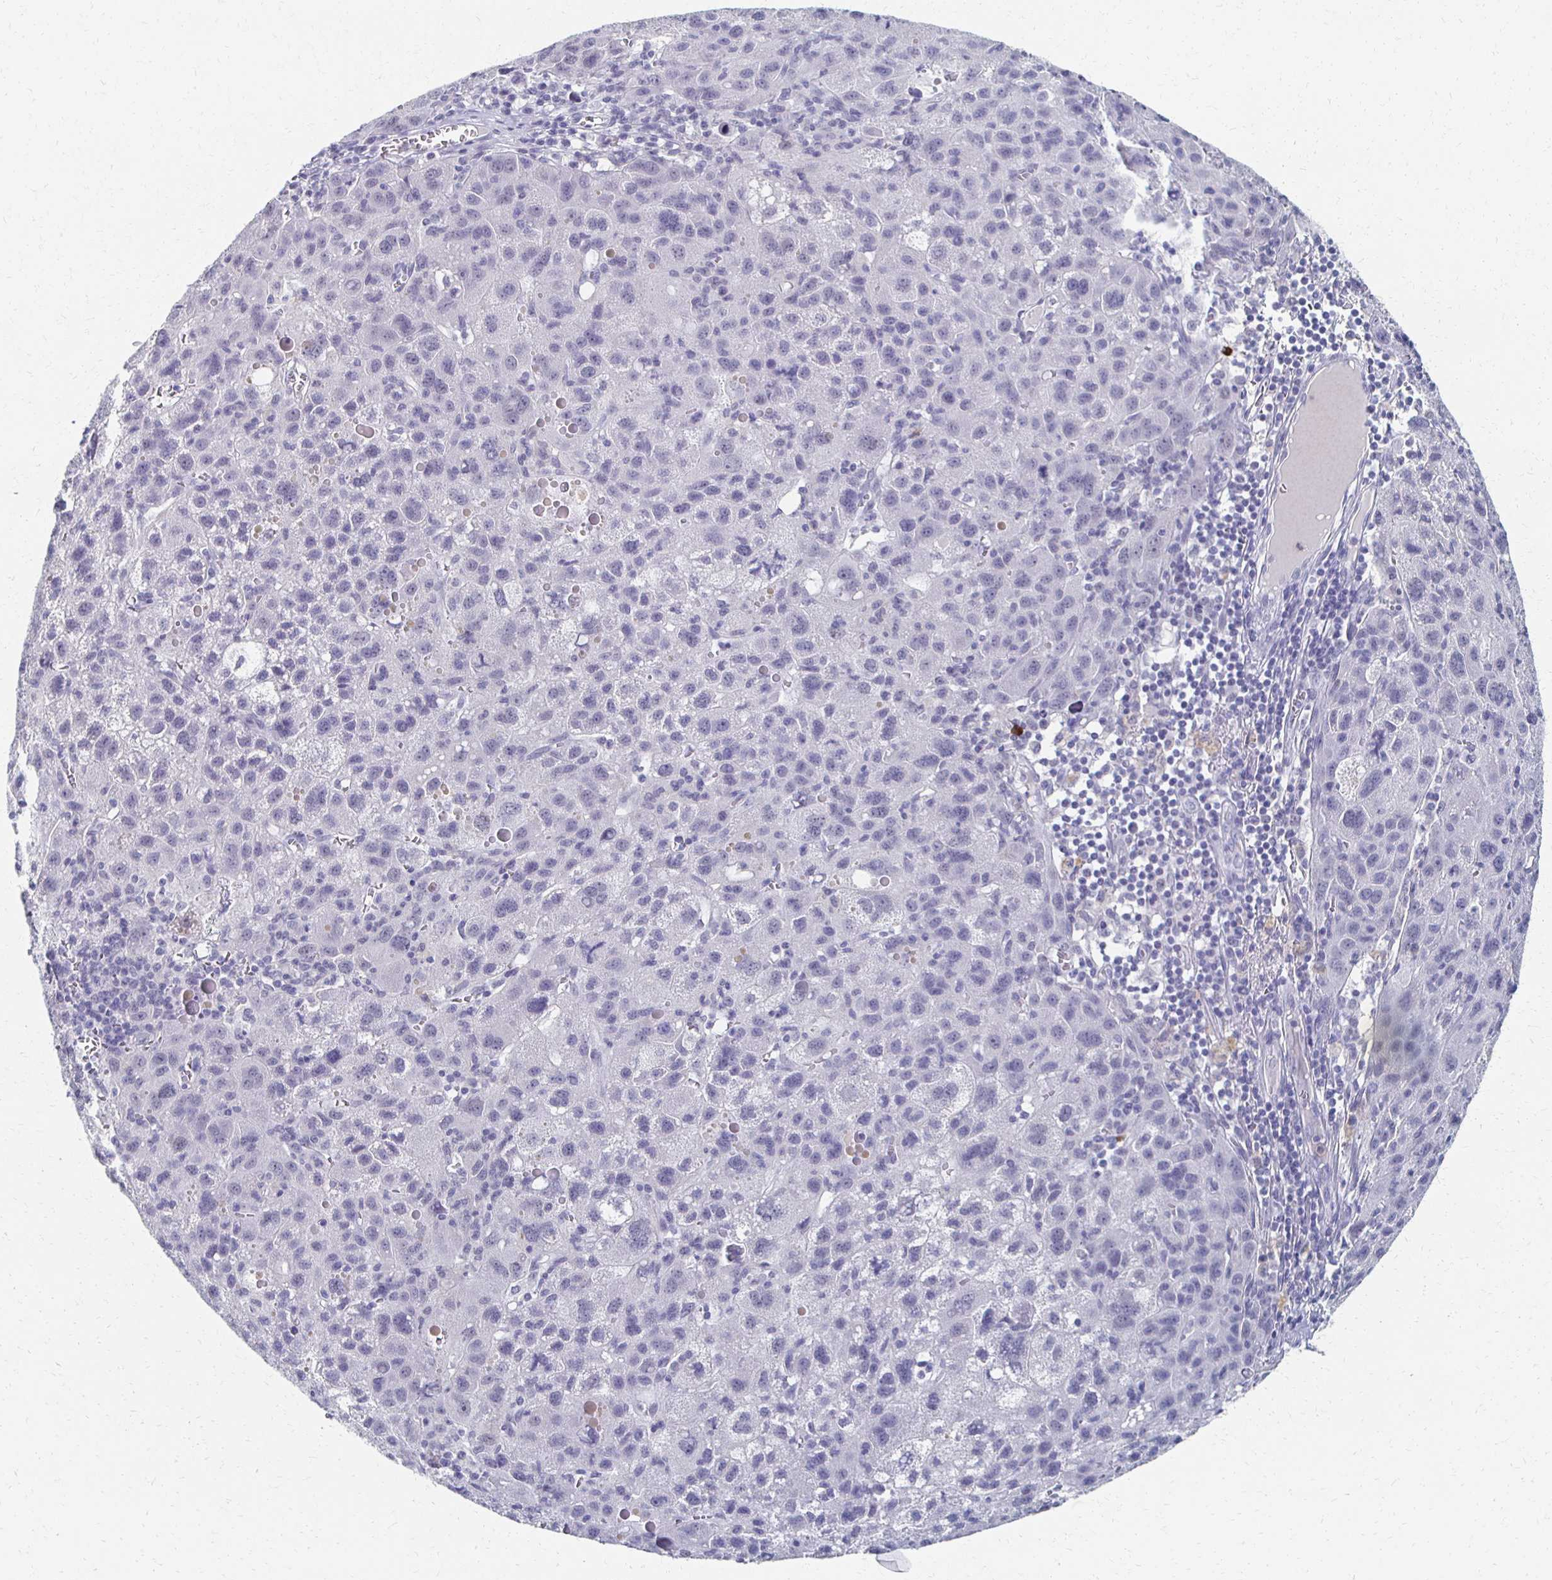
{"staining": {"intensity": "negative", "quantity": "none", "location": "none"}, "tissue": "liver cancer", "cell_type": "Tumor cells", "image_type": "cancer", "snomed": [{"axis": "morphology", "description": "Carcinoma, Hepatocellular, NOS"}, {"axis": "topography", "description": "Liver"}], "caption": "An IHC photomicrograph of liver hepatocellular carcinoma is shown. There is no staining in tumor cells of liver hepatocellular carcinoma.", "gene": "CXCR2", "patient": {"sex": "female", "age": 77}}